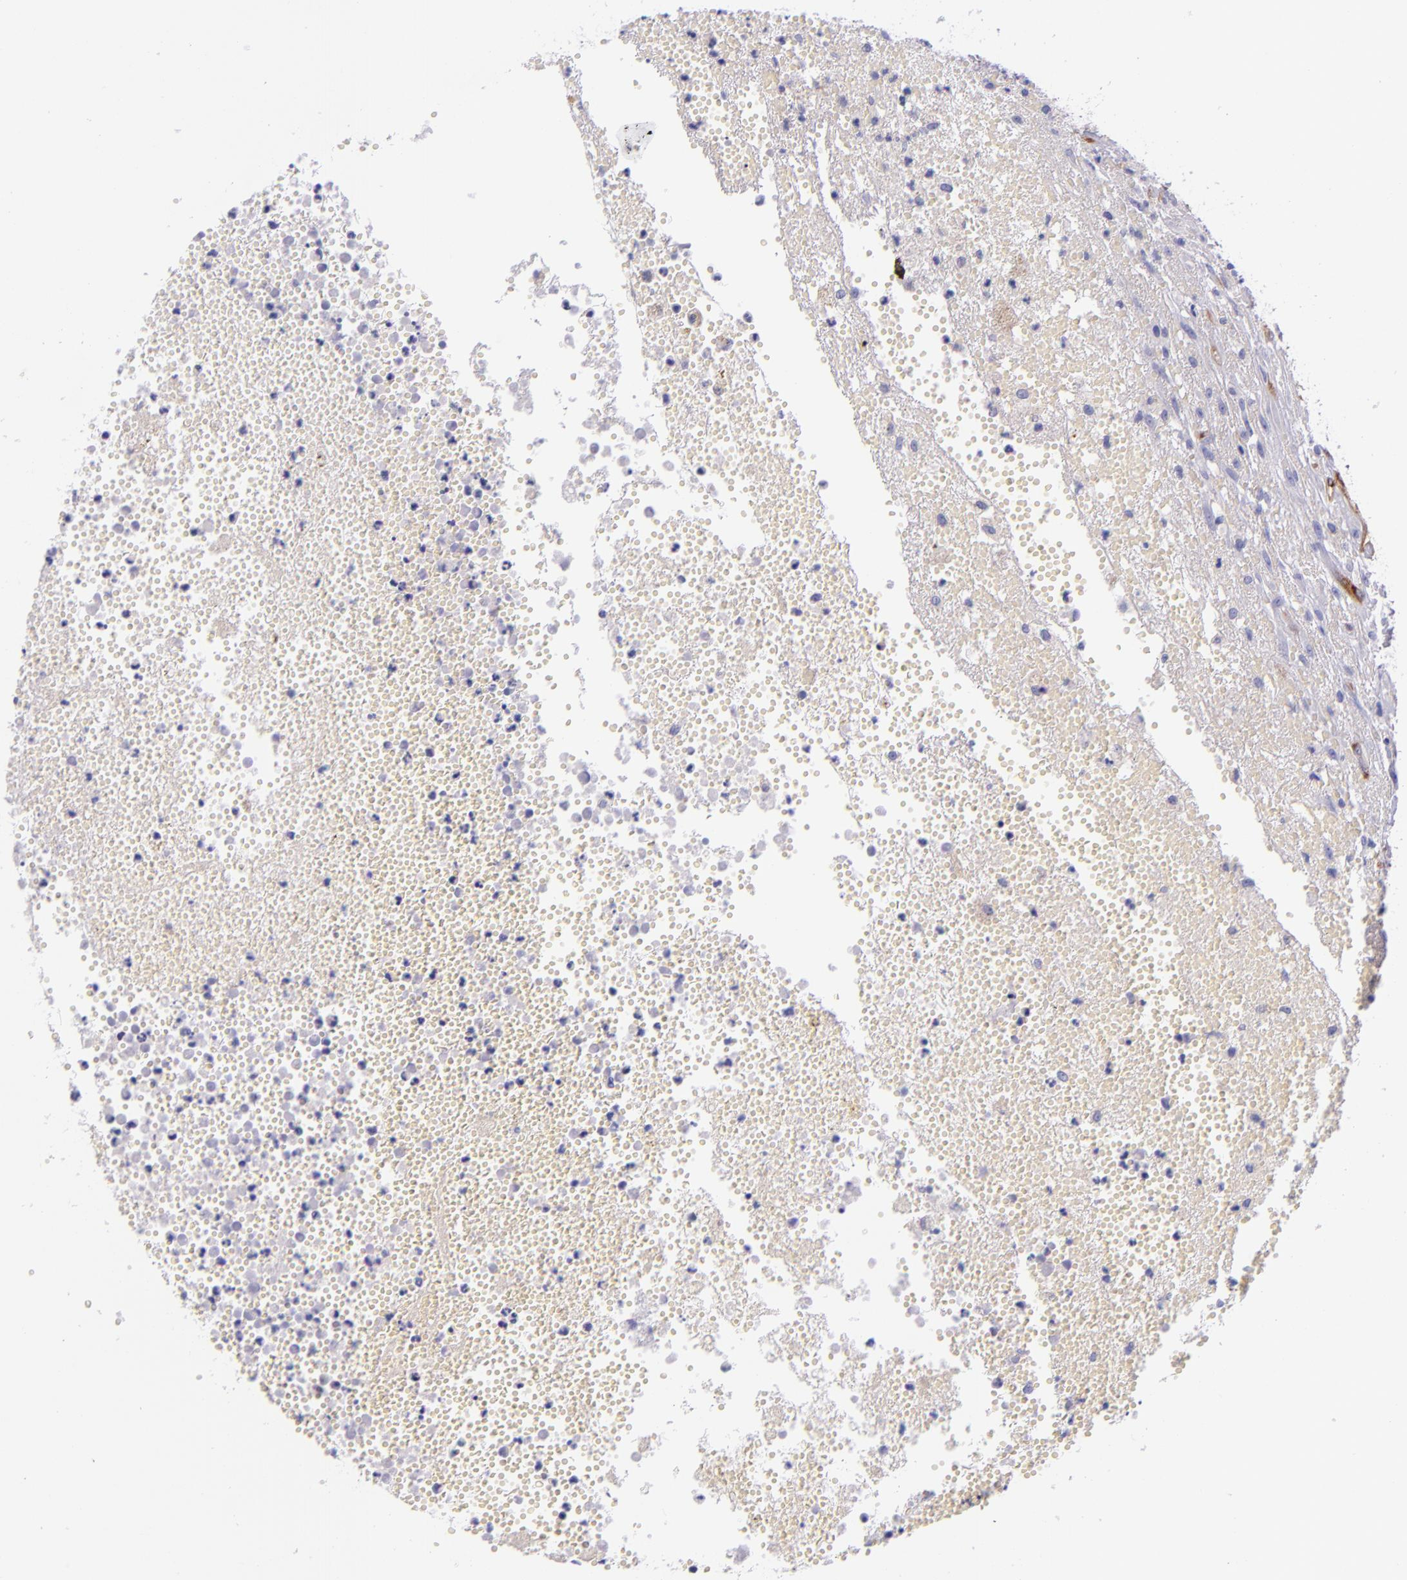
{"staining": {"intensity": "negative", "quantity": "none", "location": "none"}, "tissue": "glioma", "cell_type": "Tumor cells", "image_type": "cancer", "snomed": [{"axis": "morphology", "description": "Glioma, malignant, High grade"}, {"axis": "topography", "description": "Brain"}], "caption": "The IHC photomicrograph has no significant expression in tumor cells of malignant high-grade glioma tissue.", "gene": "NOS3", "patient": {"sex": "male", "age": 66}}